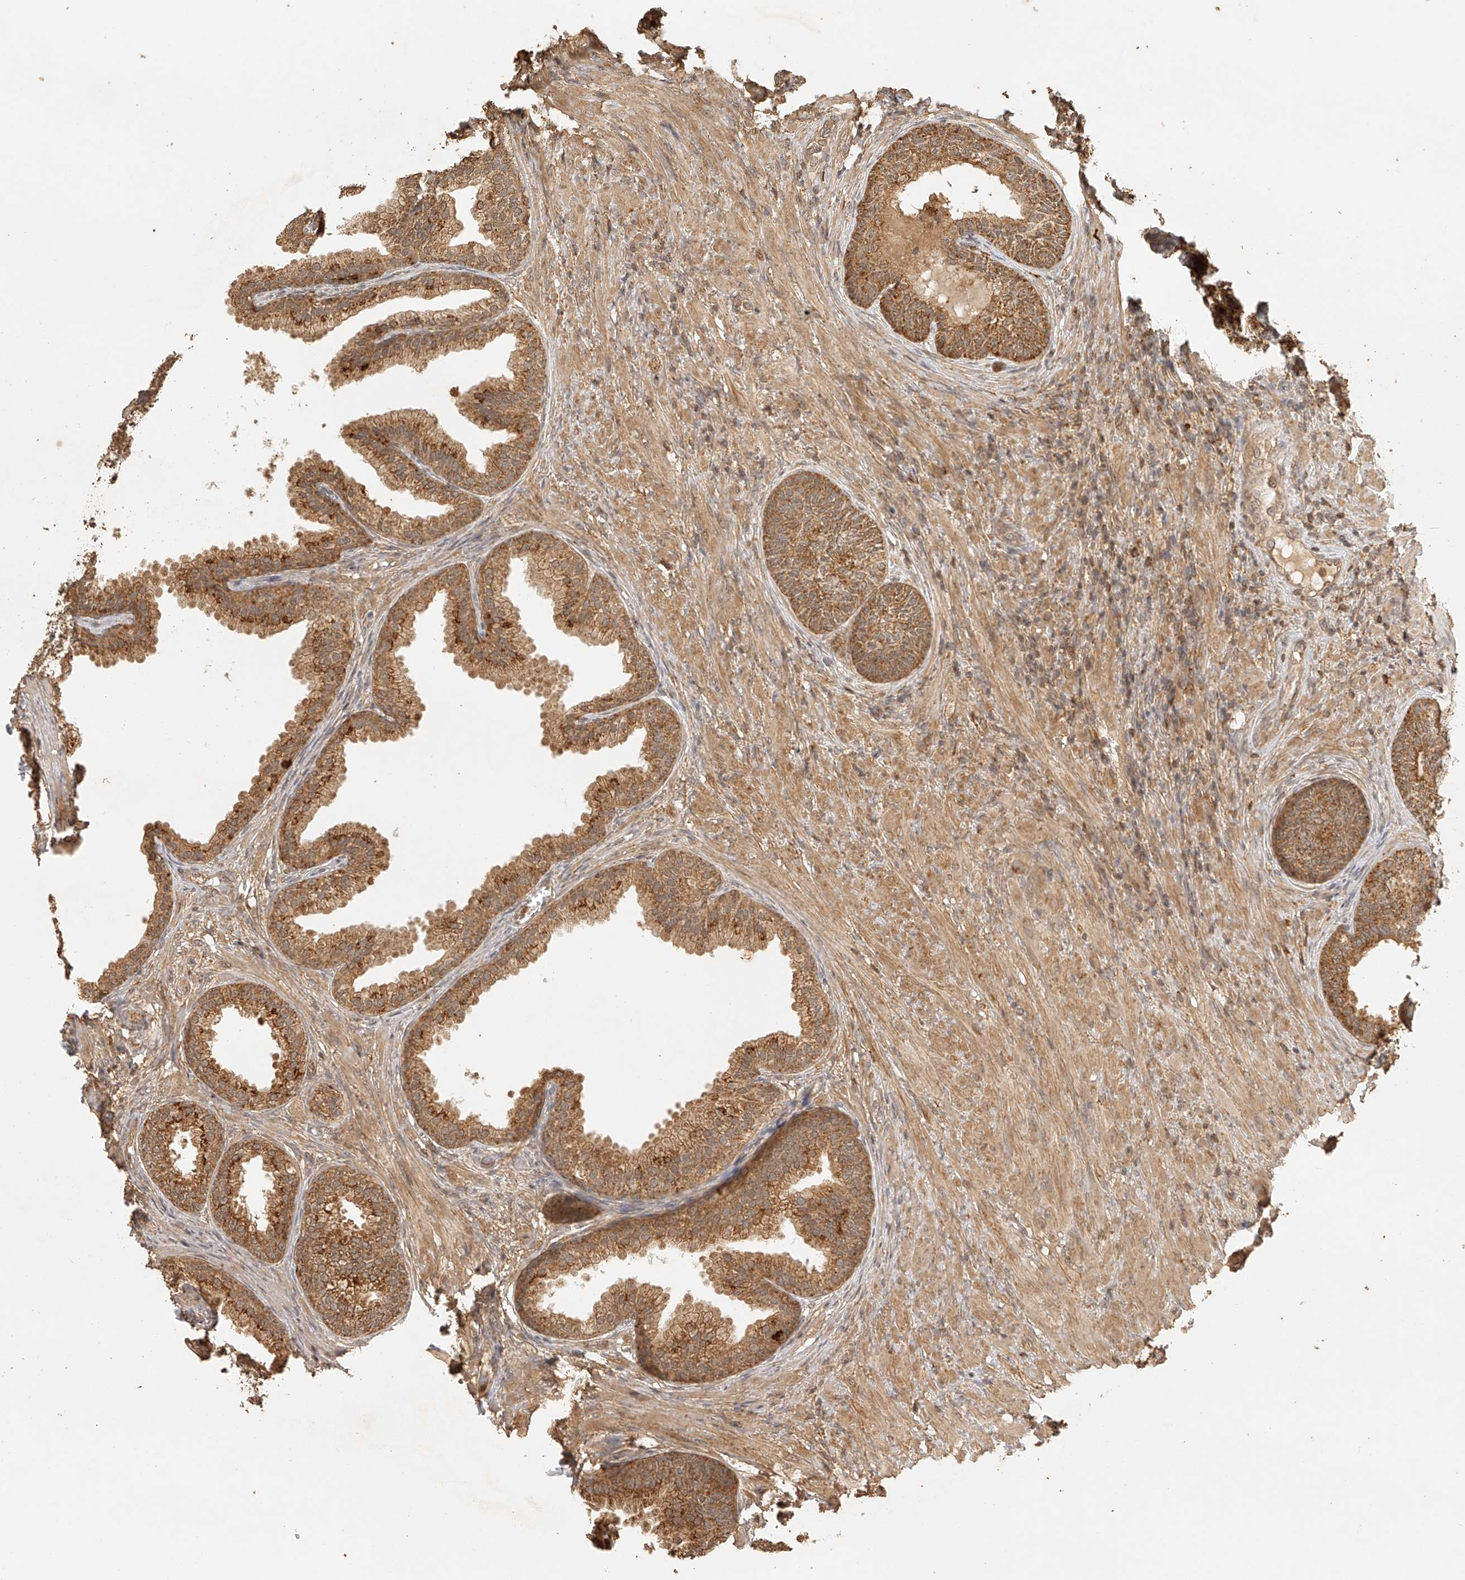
{"staining": {"intensity": "moderate", "quantity": ">75%", "location": "cytoplasmic/membranous"}, "tissue": "prostate", "cell_type": "Glandular cells", "image_type": "normal", "snomed": [{"axis": "morphology", "description": "Normal tissue, NOS"}, {"axis": "topography", "description": "Prostate"}], "caption": "Immunohistochemistry (IHC) (DAB (3,3'-diaminobenzidine)) staining of benign prostate demonstrates moderate cytoplasmic/membranous protein expression in approximately >75% of glandular cells.", "gene": "BCL2L11", "patient": {"sex": "male", "age": 76}}